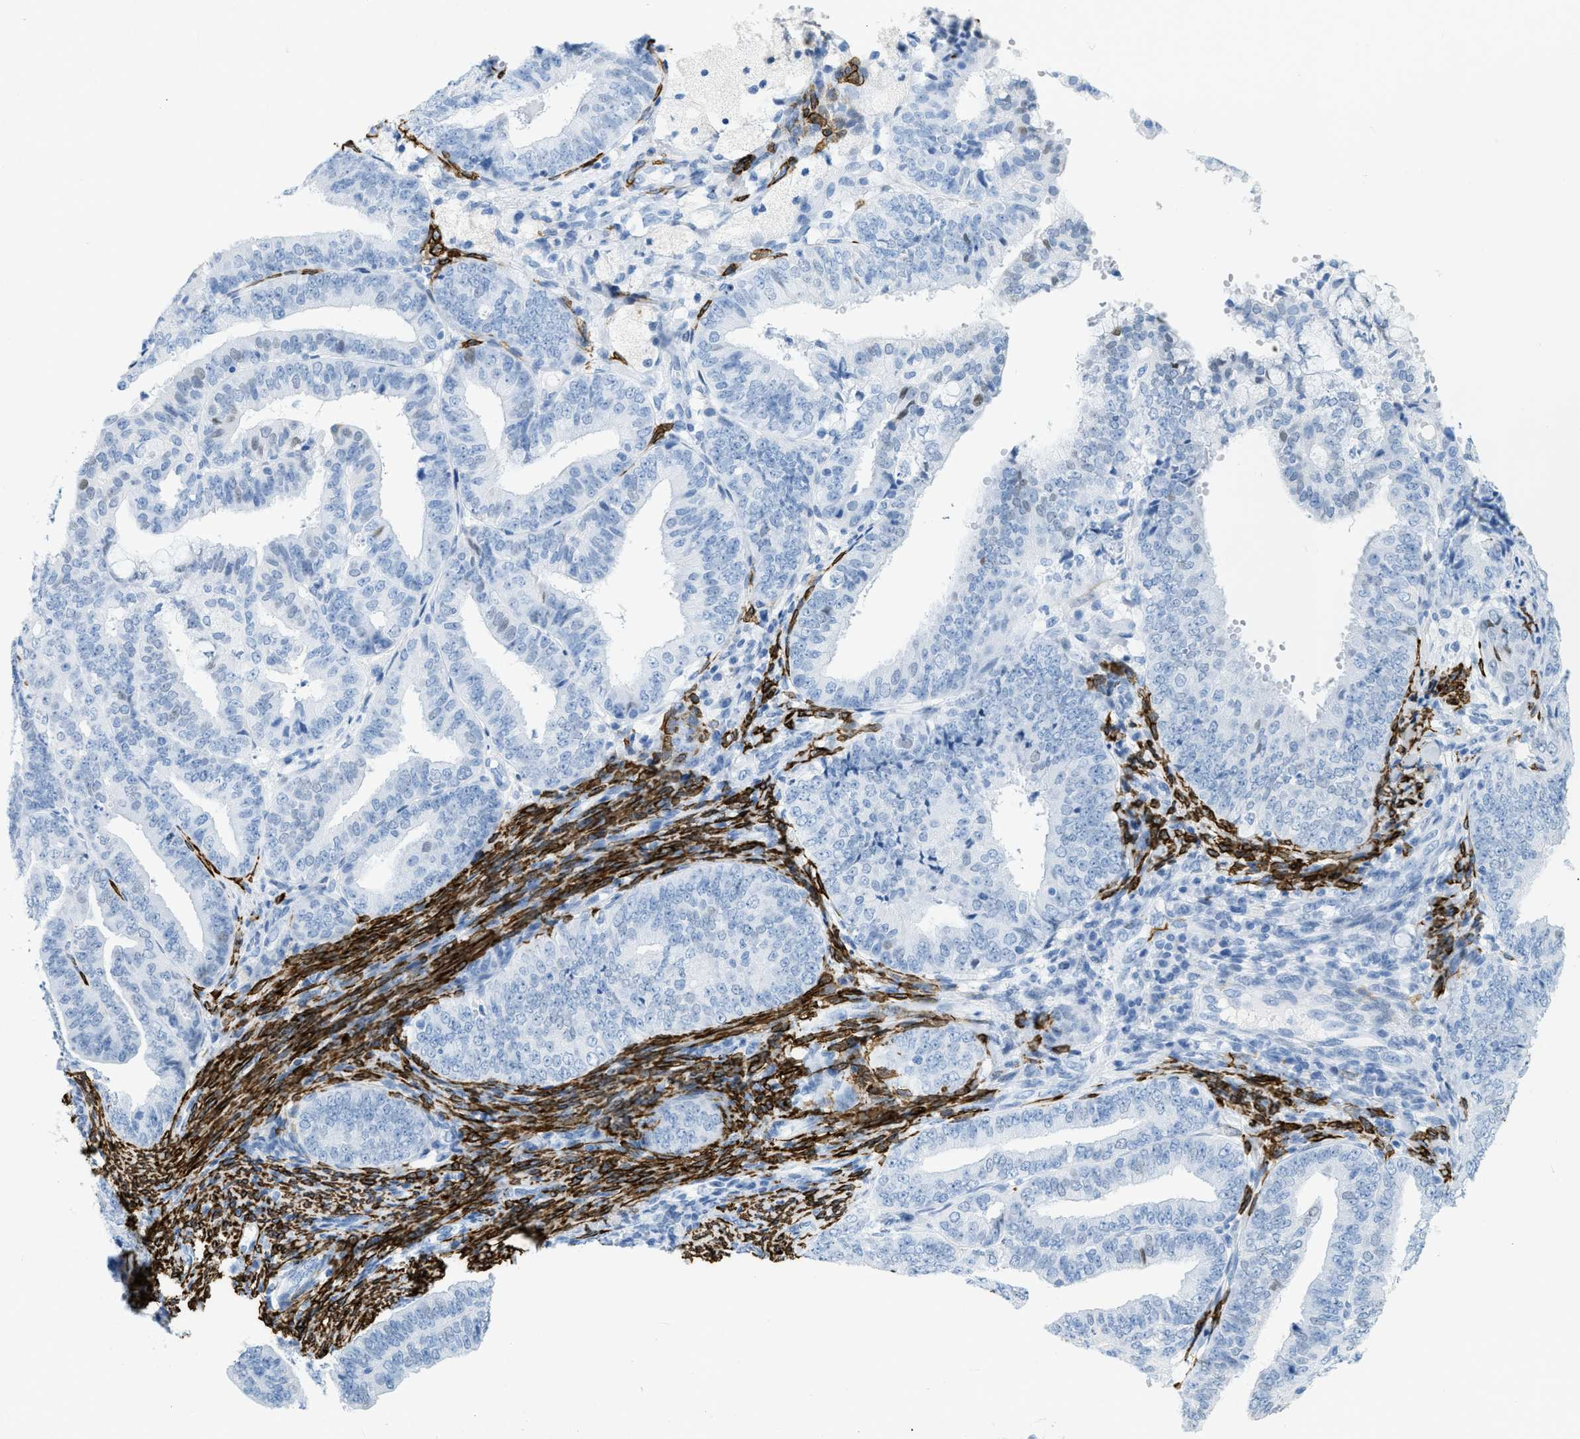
{"staining": {"intensity": "negative", "quantity": "none", "location": "none"}, "tissue": "endometrial cancer", "cell_type": "Tumor cells", "image_type": "cancer", "snomed": [{"axis": "morphology", "description": "Adenocarcinoma, NOS"}, {"axis": "topography", "description": "Endometrium"}], "caption": "Tumor cells are negative for protein expression in human adenocarcinoma (endometrial).", "gene": "DES", "patient": {"sex": "female", "age": 63}}